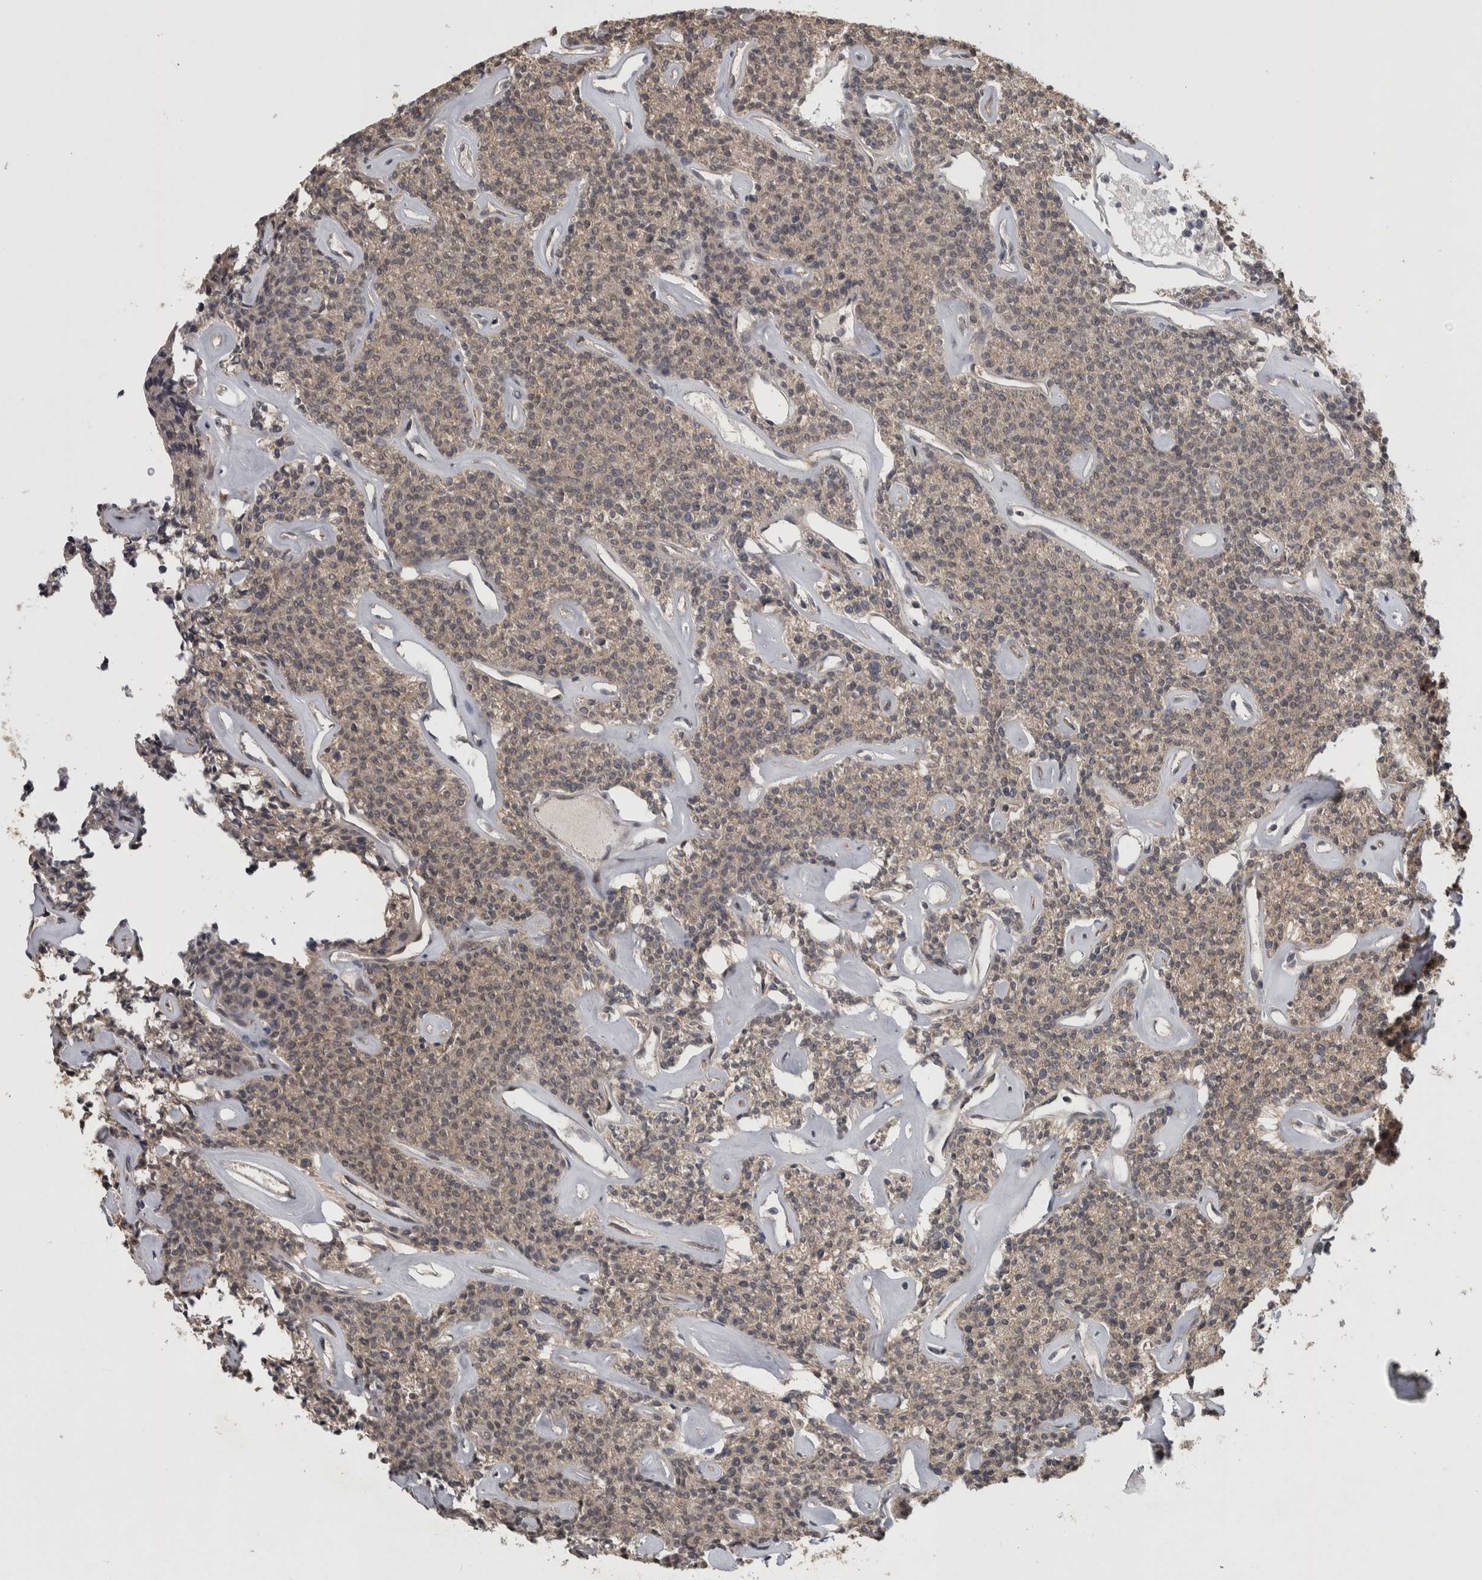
{"staining": {"intensity": "moderate", "quantity": "<25%", "location": "cytoplasmic/membranous,nuclear"}, "tissue": "parathyroid gland", "cell_type": "Glandular cells", "image_type": "normal", "snomed": [{"axis": "morphology", "description": "Normal tissue, NOS"}, {"axis": "topography", "description": "Parathyroid gland"}], "caption": "Protein expression by IHC demonstrates moderate cytoplasmic/membranous,nuclear expression in approximately <25% of glandular cells in normal parathyroid gland.", "gene": "ATXN2", "patient": {"sex": "male", "age": 46}}